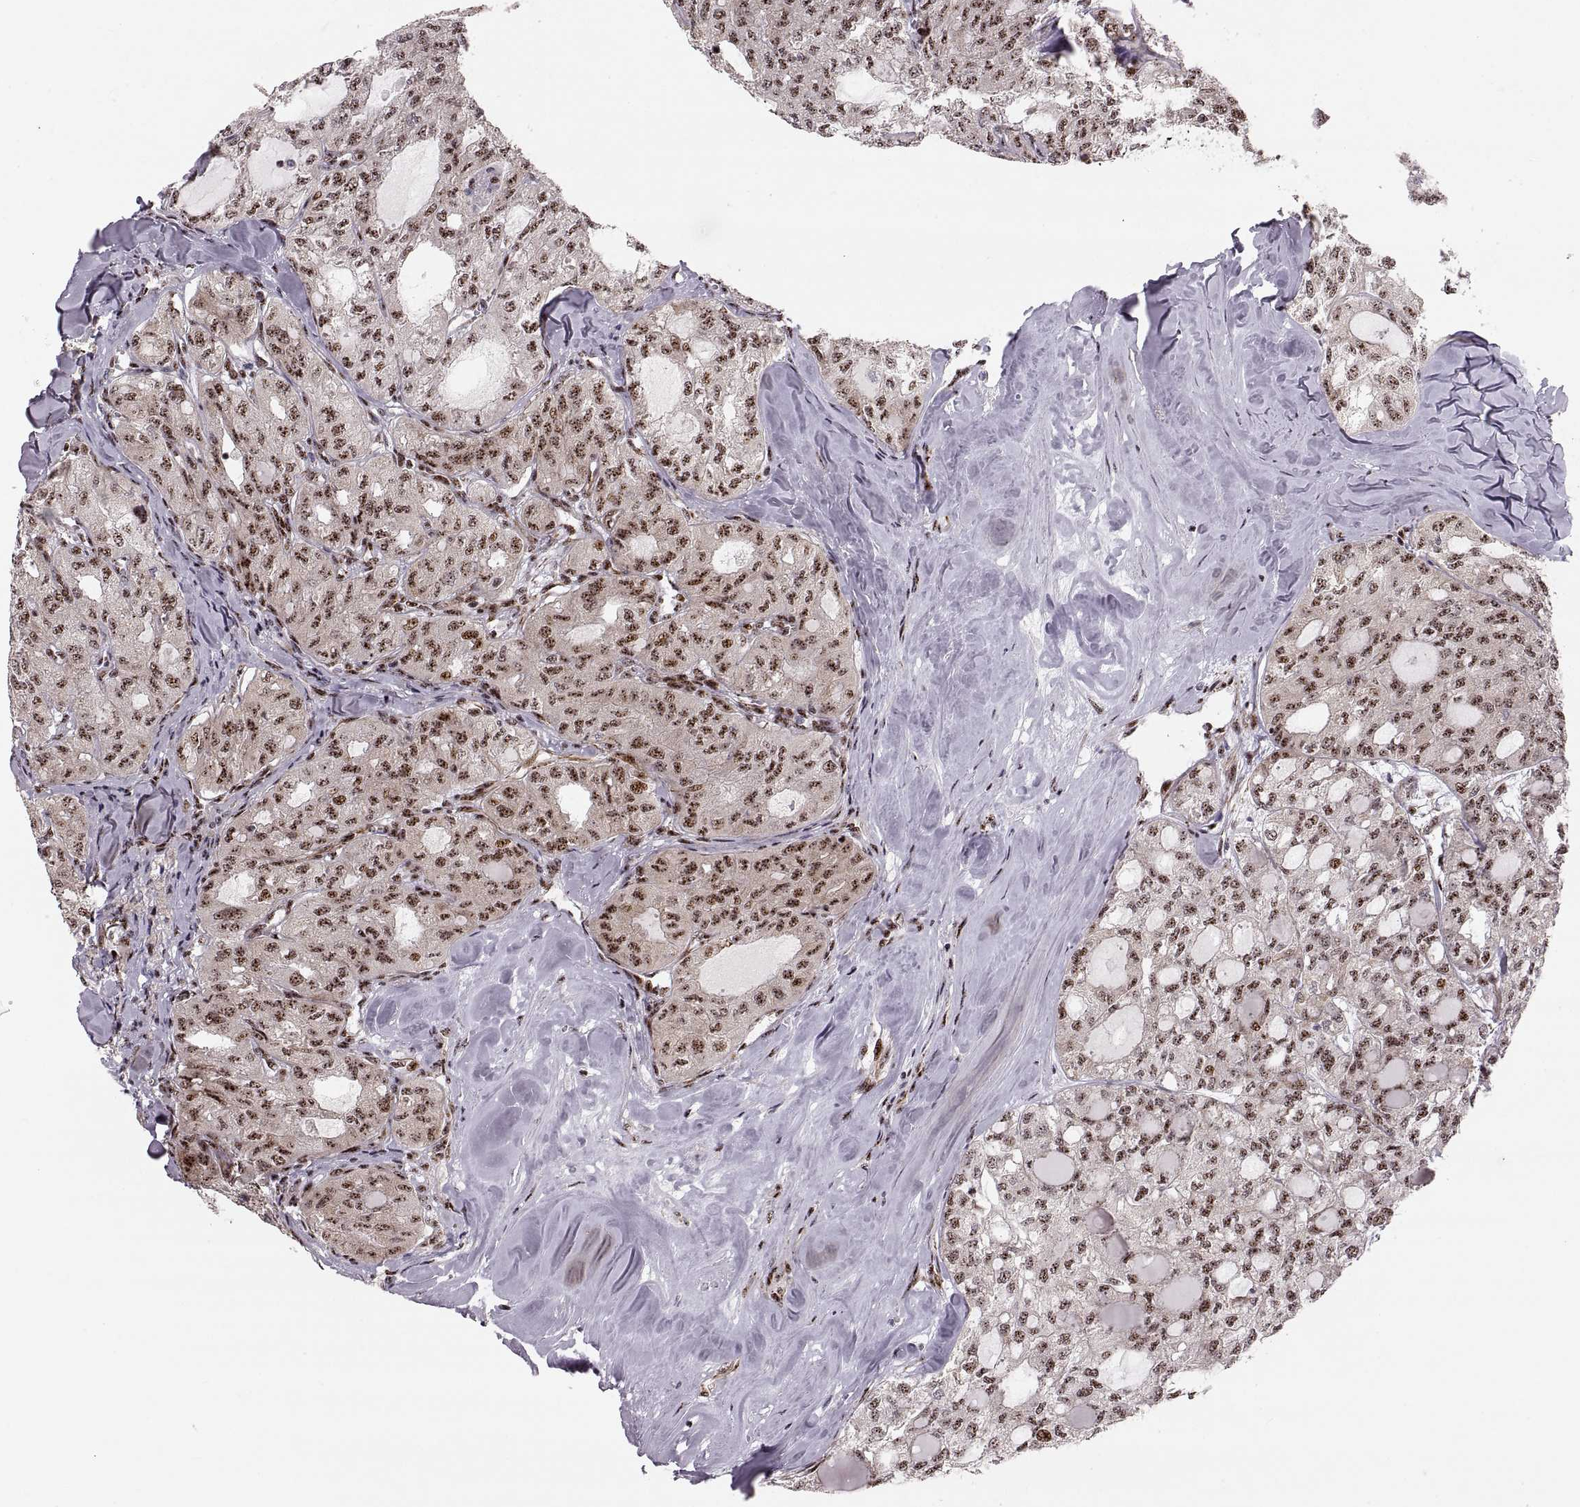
{"staining": {"intensity": "strong", "quantity": "25%-75%", "location": "nuclear"}, "tissue": "thyroid cancer", "cell_type": "Tumor cells", "image_type": "cancer", "snomed": [{"axis": "morphology", "description": "Follicular adenoma carcinoma, NOS"}, {"axis": "topography", "description": "Thyroid gland"}], "caption": "Human thyroid cancer stained for a protein (brown) reveals strong nuclear positive positivity in about 25%-75% of tumor cells.", "gene": "ZCCHC17", "patient": {"sex": "male", "age": 75}}